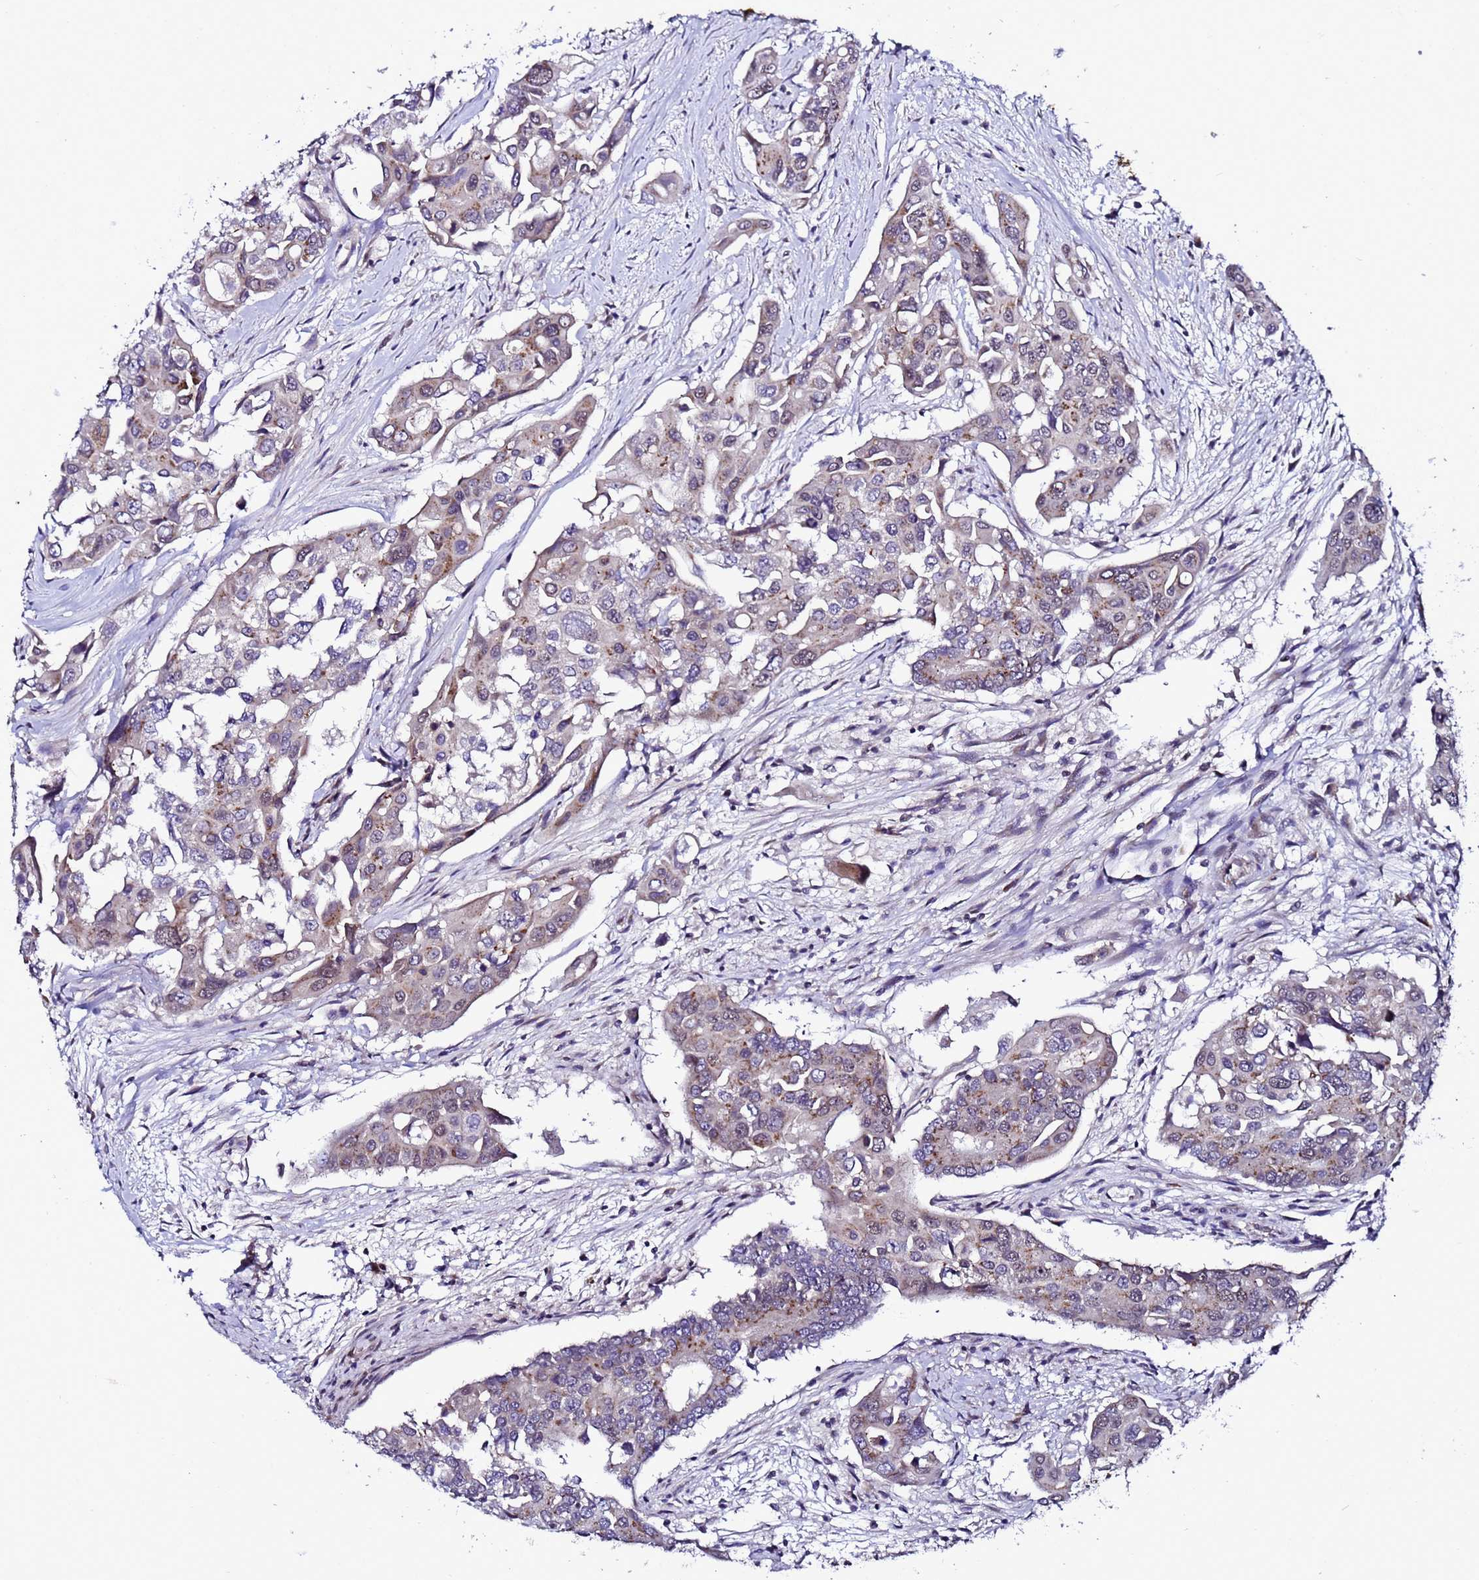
{"staining": {"intensity": "moderate", "quantity": "<25%", "location": "cytoplasmic/membranous"}, "tissue": "colorectal cancer", "cell_type": "Tumor cells", "image_type": "cancer", "snomed": [{"axis": "morphology", "description": "Adenocarcinoma, NOS"}, {"axis": "topography", "description": "Colon"}], "caption": "Protein expression by immunohistochemistry exhibits moderate cytoplasmic/membranous staining in about <25% of tumor cells in colorectal cancer.", "gene": "C19orf47", "patient": {"sex": "male", "age": 77}}